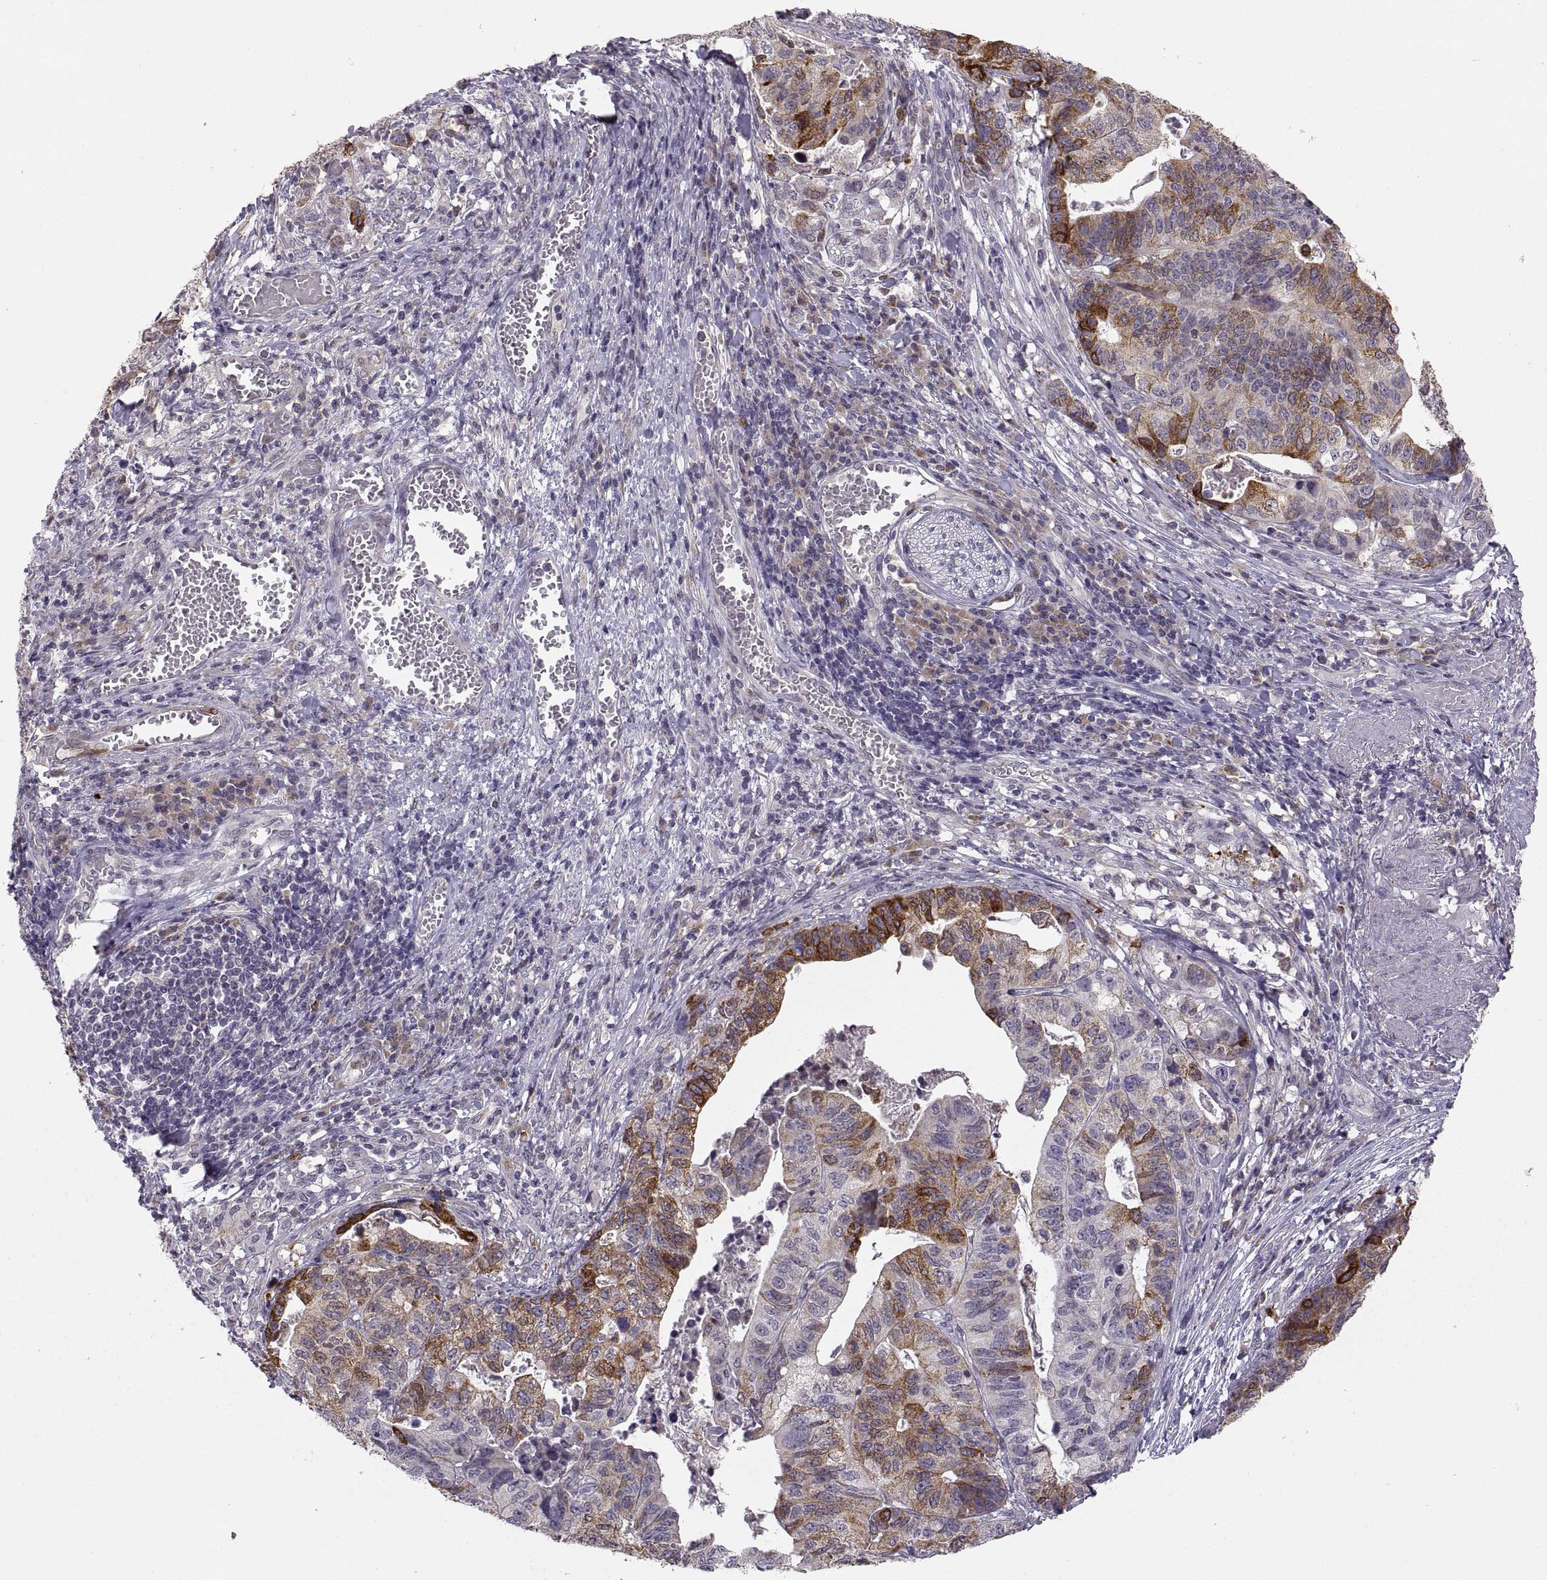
{"staining": {"intensity": "strong", "quantity": "<25%", "location": "cytoplasmic/membranous"}, "tissue": "stomach cancer", "cell_type": "Tumor cells", "image_type": "cancer", "snomed": [{"axis": "morphology", "description": "Adenocarcinoma, NOS"}, {"axis": "topography", "description": "Stomach, upper"}], "caption": "Immunohistochemical staining of adenocarcinoma (stomach) shows strong cytoplasmic/membranous protein staining in about <25% of tumor cells.", "gene": "HMGCR", "patient": {"sex": "female", "age": 67}}